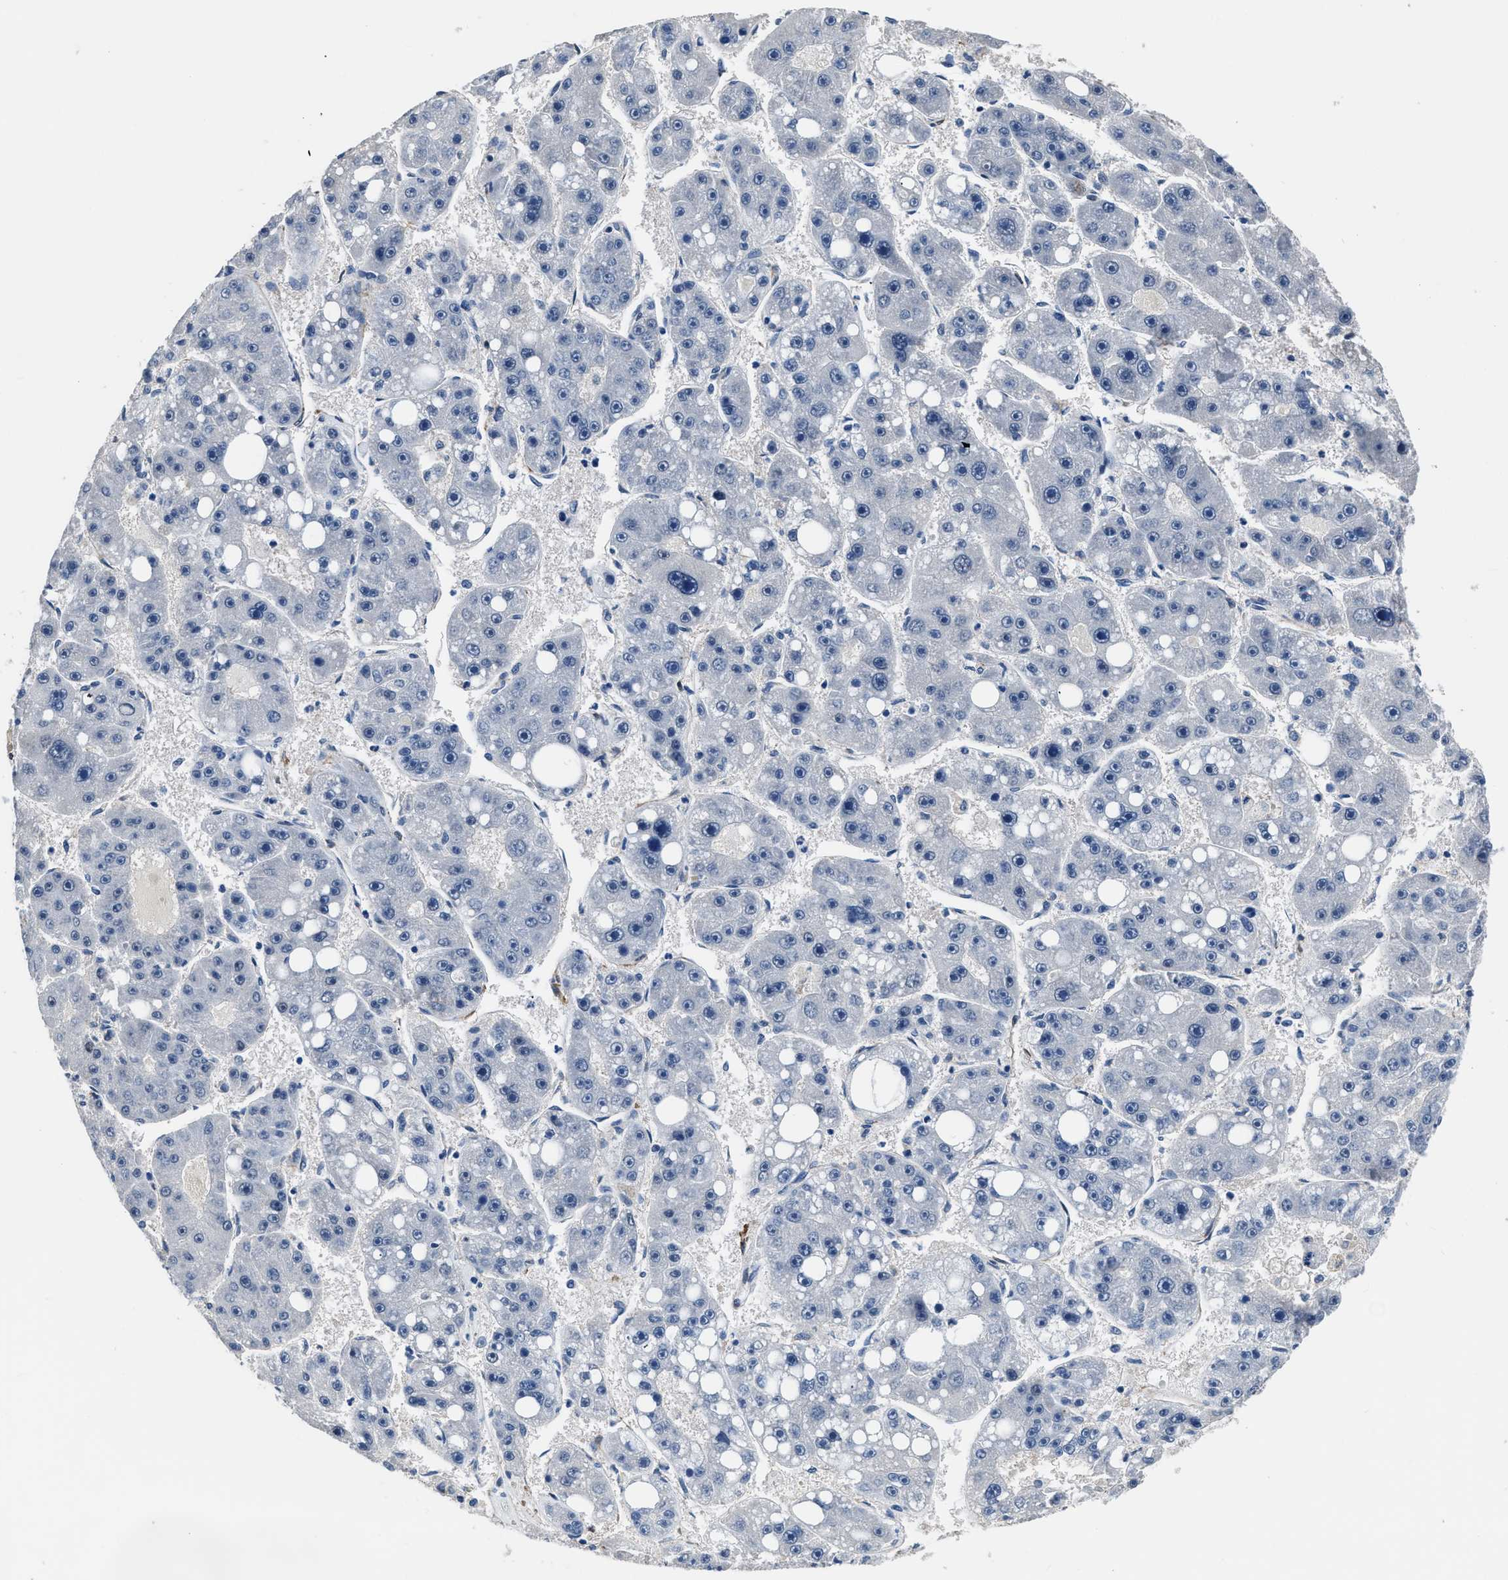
{"staining": {"intensity": "negative", "quantity": "none", "location": "none"}, "tissue": "liver cancer", "cell_type": "Tumor cells", "image_type": "cancer", "snomed": [{"axis": "morphology", "description": "Carcinoma, Hepatocellular, NOS"}, {"axis": "topography", "description": "Liver"}], "caption": "High power microscopy photomicrograph of an immunohistochemistry photomicrograph of hepatocellular carcinoma (liver), revealing no significant staining in tumor cells.", "gene": "LANCL2", "patient": {"sex": "female", "age": 61}}